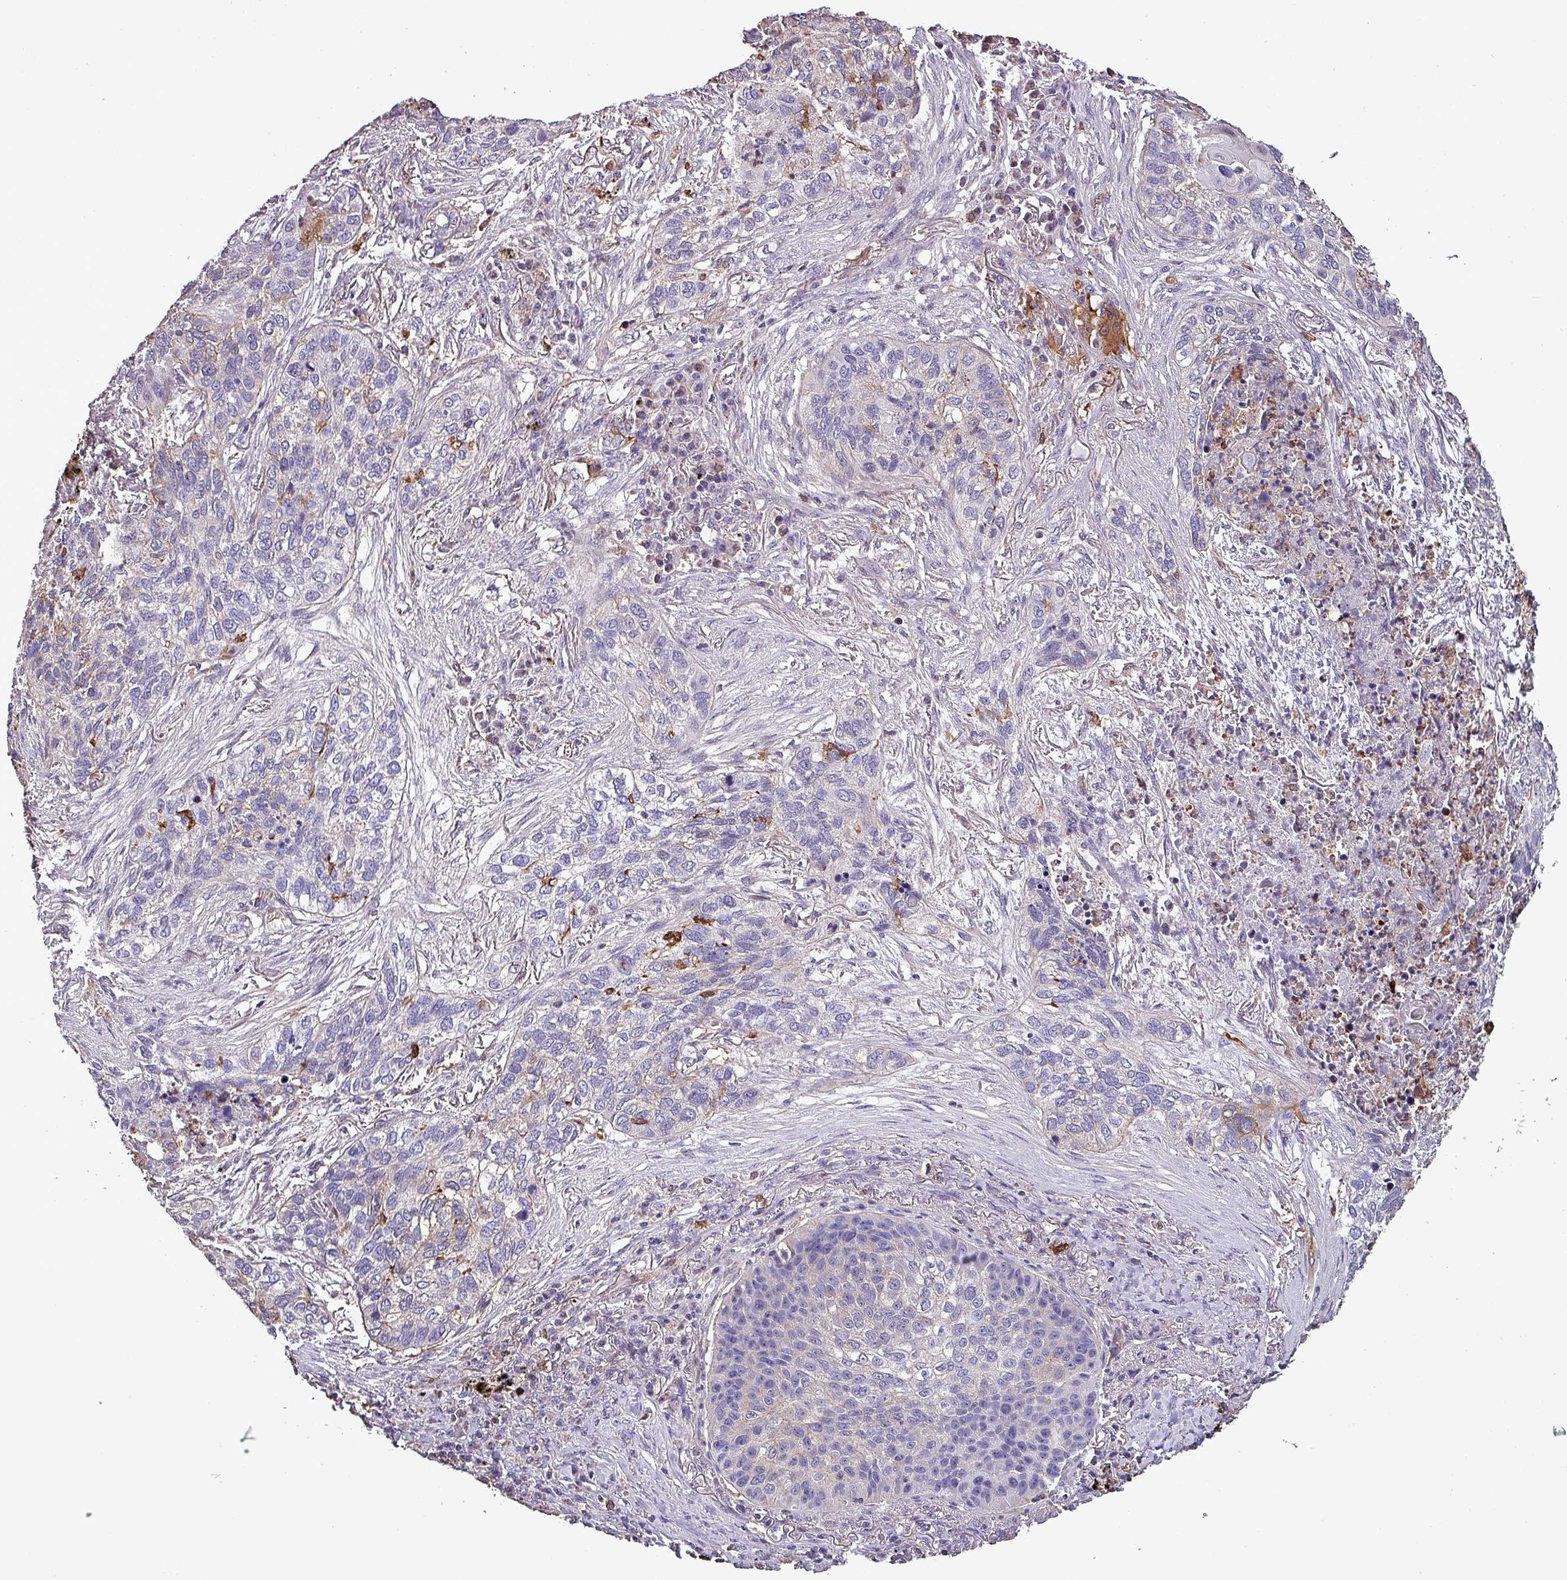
{"staining": {"intensity": "negative", "quantity": "none", "location": "none"}, "tissue": "lung cancer", "cell_type": "Tumor cells", "image_type": "cancer", "snomed": [{"axis": "morphology", "description": "Squamous cell carcinoma, NOS"}, {"axis": "topography", "description": "Lung"}], "caption": "High power microscopy image of an IHC photomicrograph of lung squamous cell carcinoma, revealing no significant expression in tumor cells. The staining is performed using DAB (3,3'-diaminobenzidine) brown chromogen with nuclei counter-stained in using hematoxylin.", "gene": "SCIN", "patient": {"sex": "female", "age": 63}}